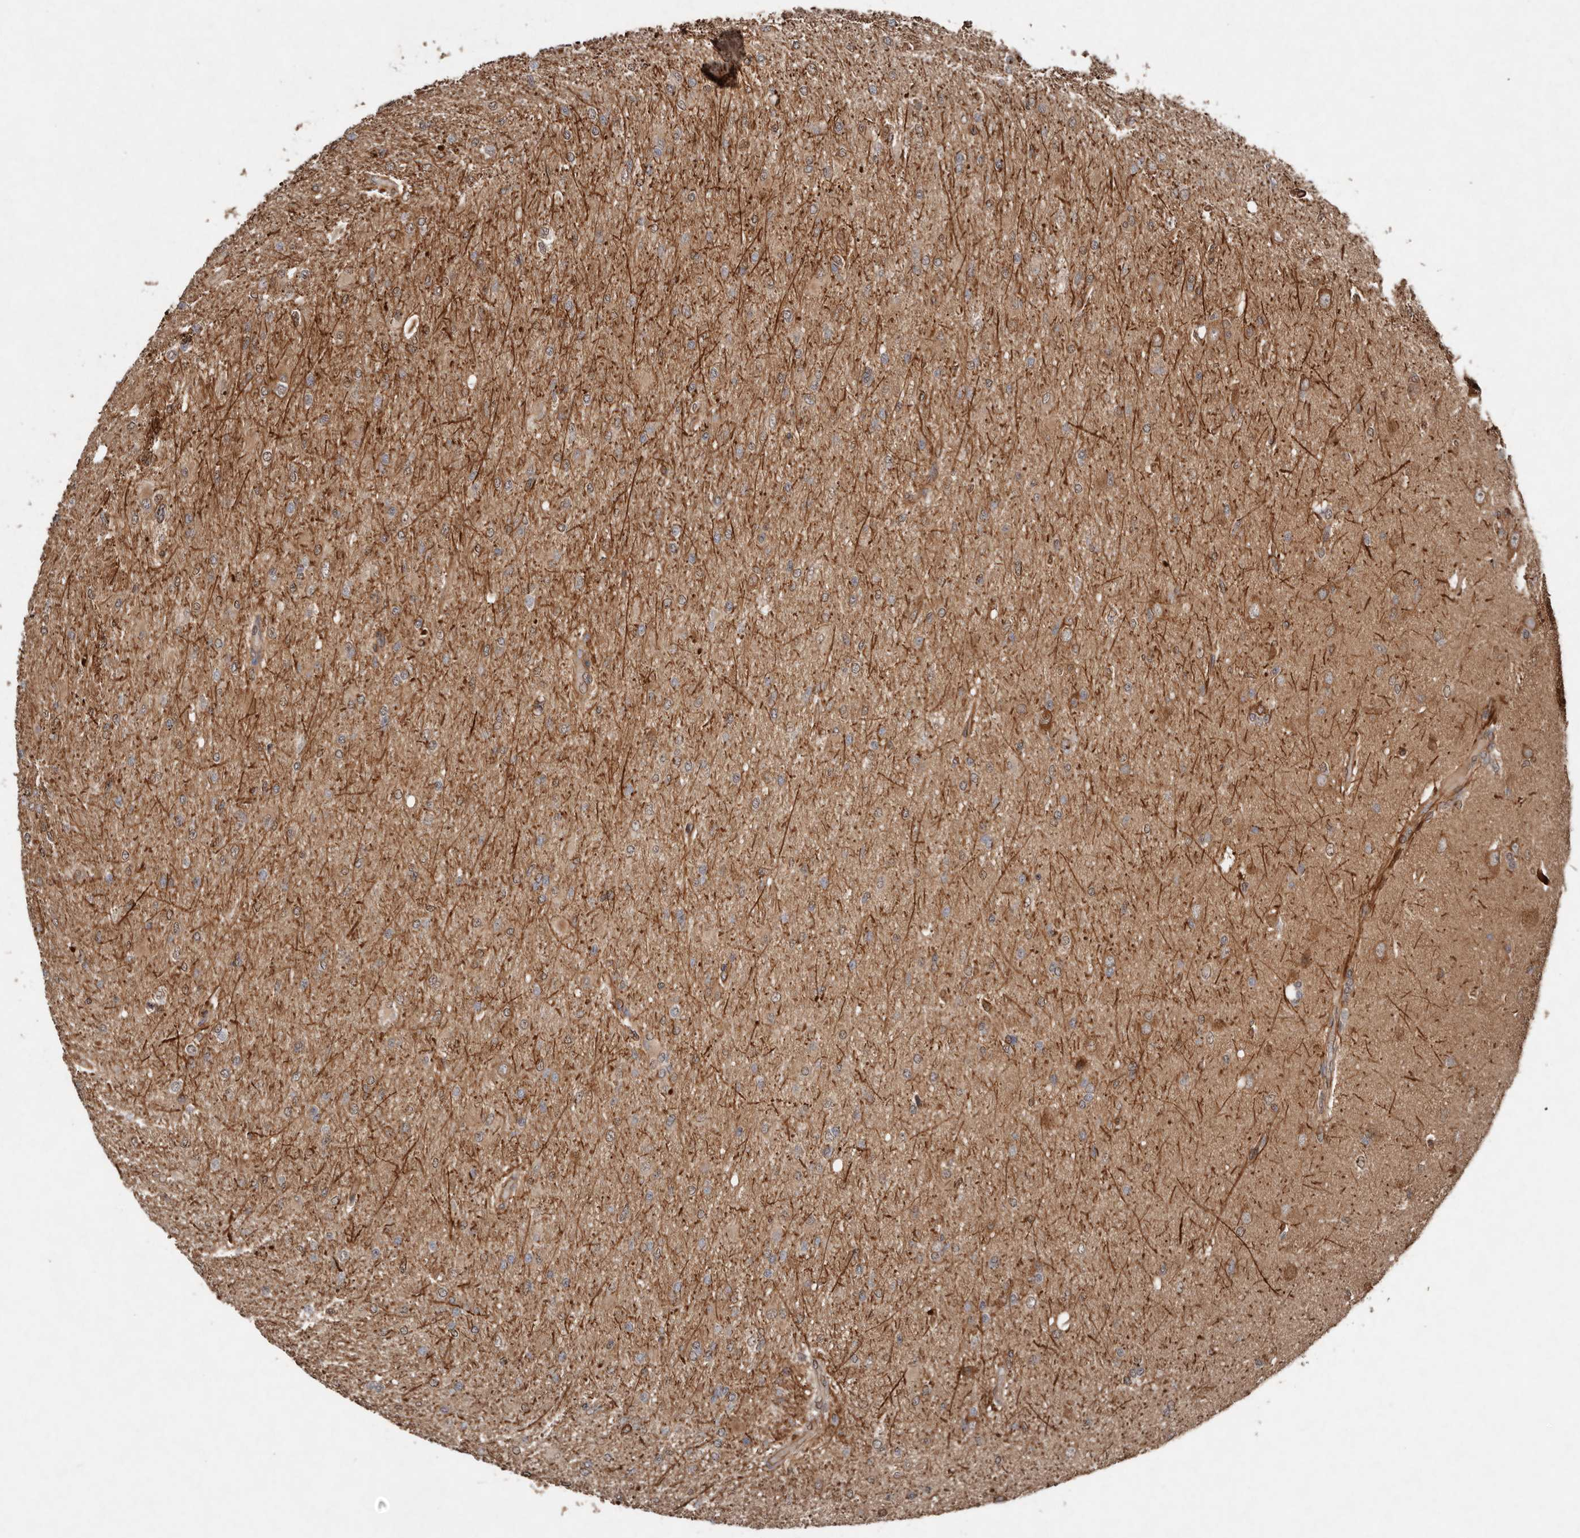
{"staining": {"intensity": "negative", "quantity": "none", "location": "none"}, "tissue": "glioma", "cell_type": "Tumor cells", "image_type": "cancer", "snomed": [{"axis": "morphology", "description": "Glioma, malignant, High grade"}, {"axis": "topography", "description": "Cerebral cortex"}], "caption": "Immunohistochemistry (IHC) image of neoplastic tissue: glioma stained with DAB demonstrates no significant protein positivity in tumor cells.", "gene": "DIP2C", "patient": {"sex": "female", "age": 36}}